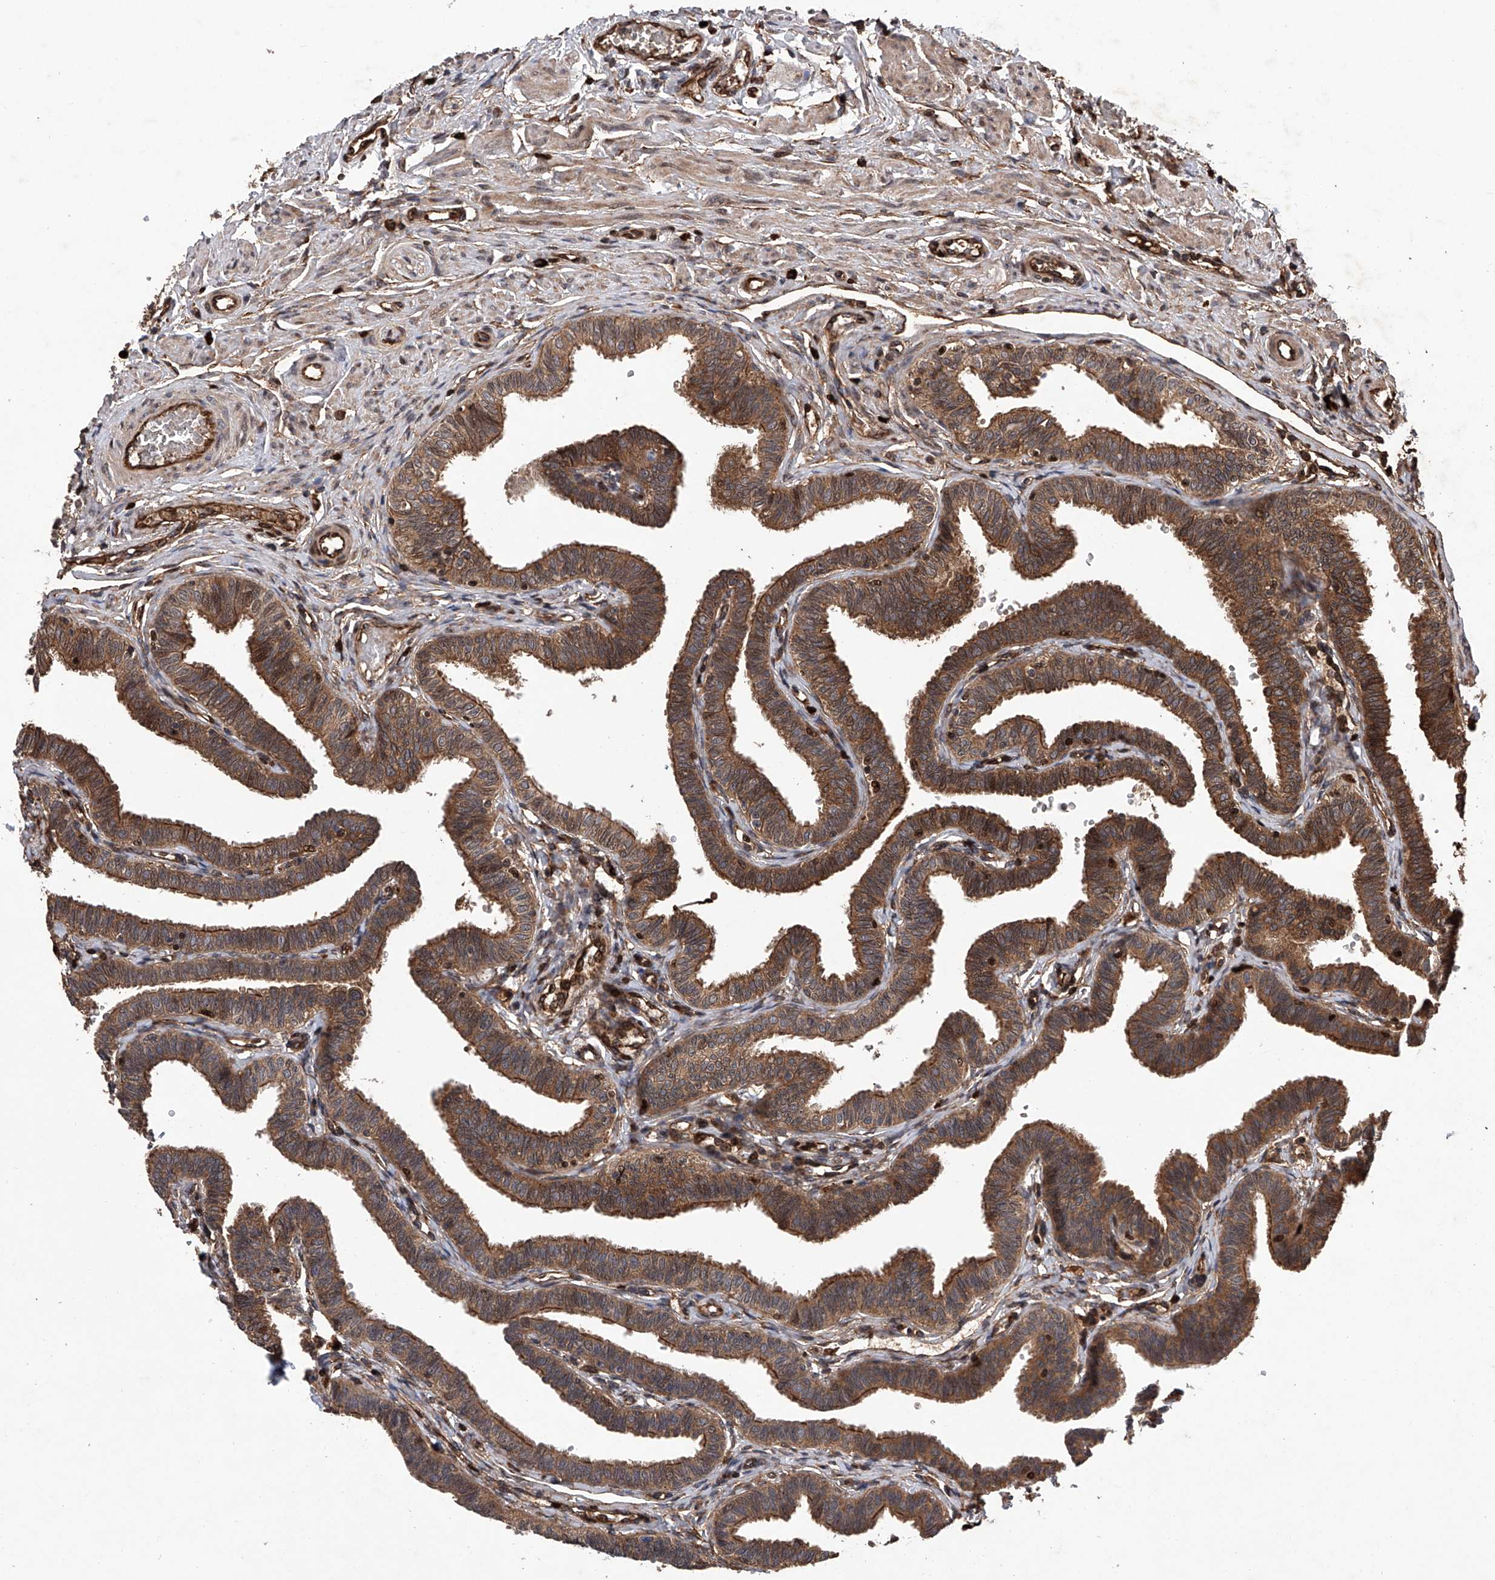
{"staining": {"intensity": "moderate", "quantity": ">75%", "location": "cytoplasmic/membranous"}, "tissue": "fallopian tube", "cell_type": "Glandular cells", "image_type": "normal", "snomed": [{"axis": "morphology", "description": "Normal tissue, NOS"}, {"axis": "topography", "description": "Fallopian tube"}, {"axis": "topography", "description": "Ovary"}], "caption": "Fallopian tube stained with DAB (3,3'-diaminobenzidine) IHC shows medium levels of moderate cytoplasmic/membranous expression in approximately >75% of glandular cells.", "gene": "MAP3K11", "patient": {"sex": "female", "age": 23}}